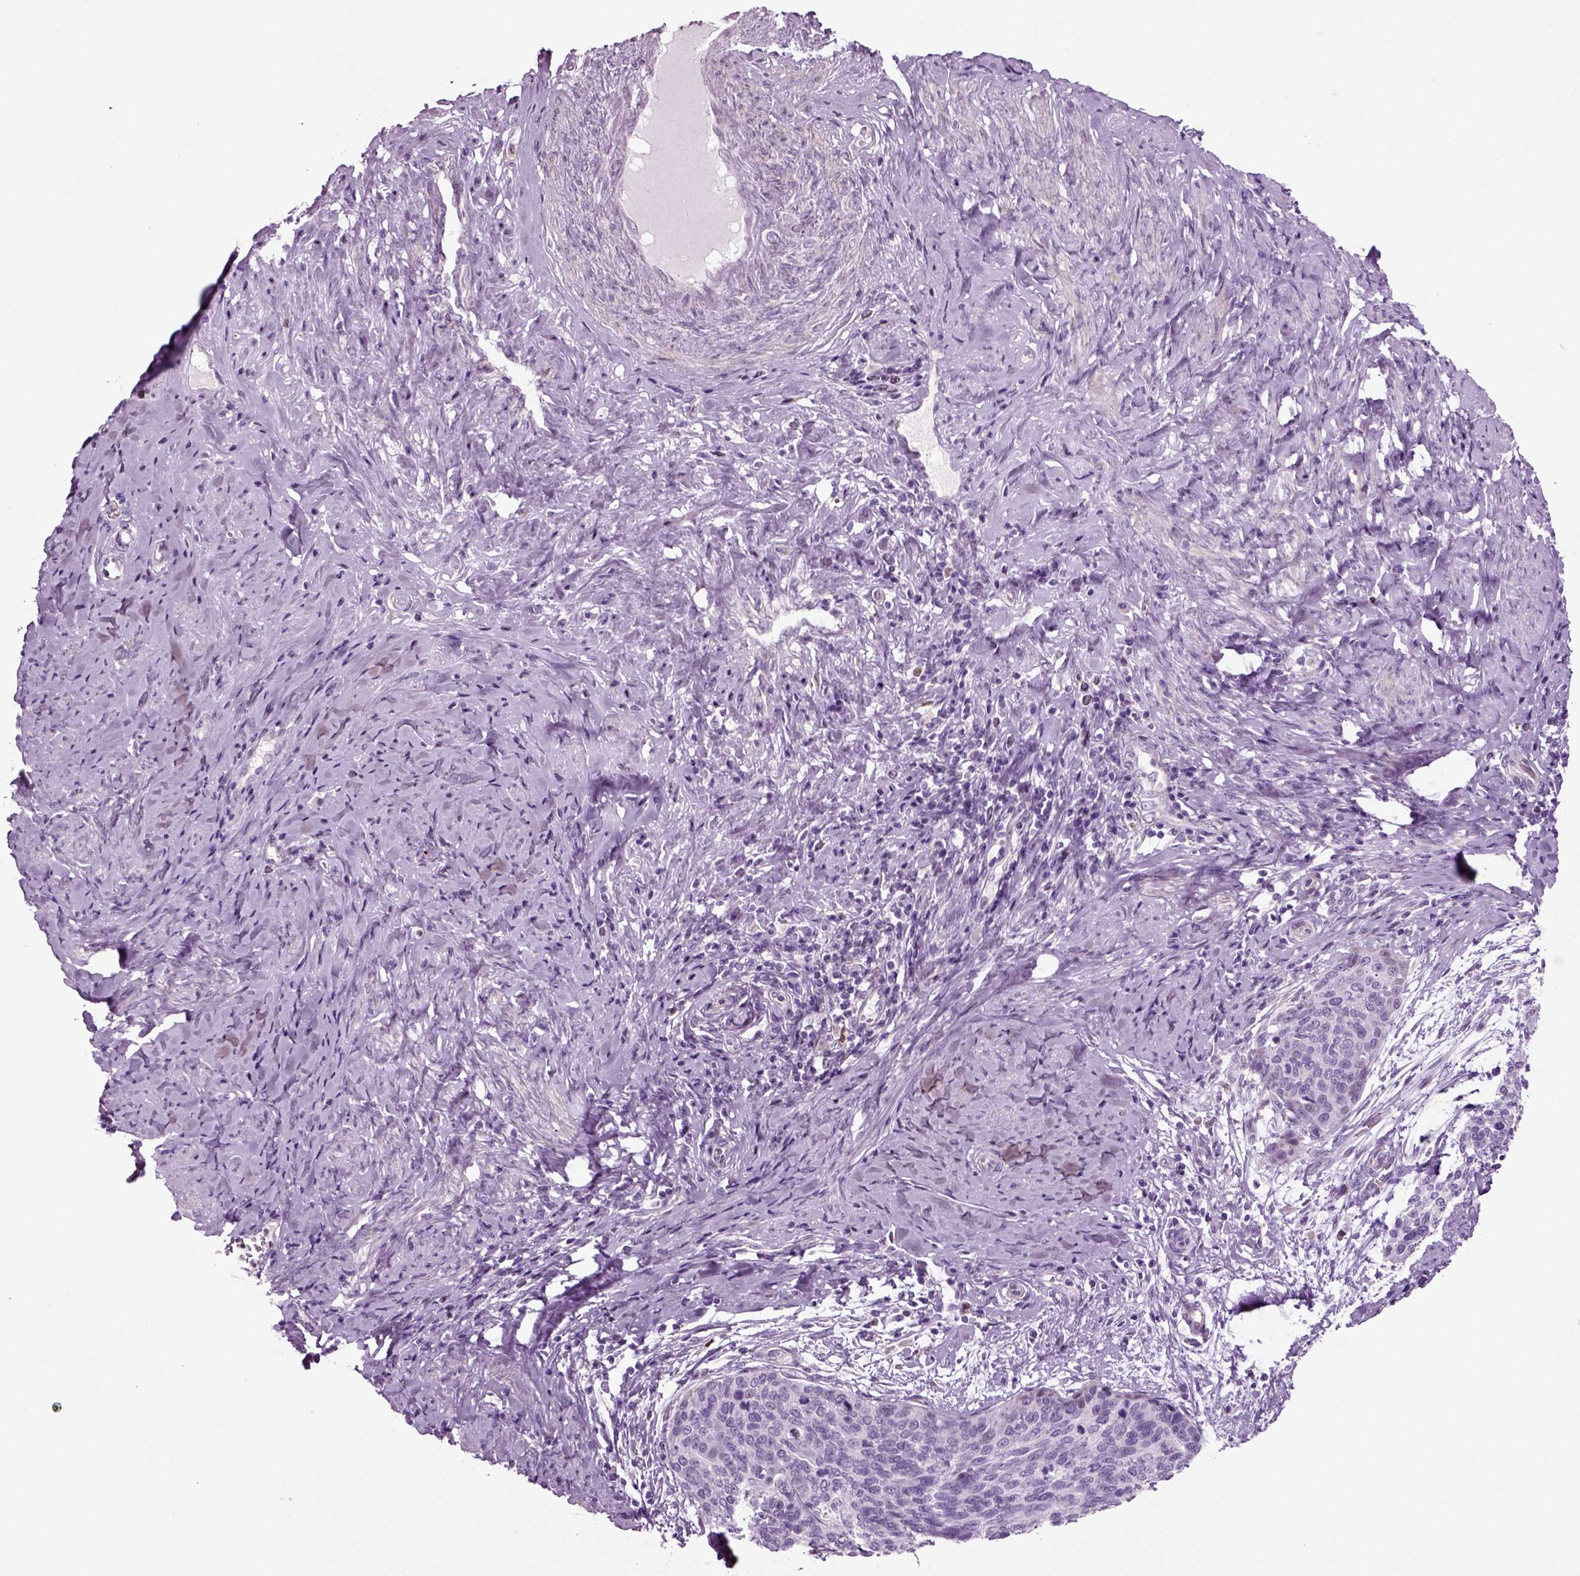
{"staining": {"intensity": "negative", "quantity": "none", "location": "none"}, "tissue": "cervical cancer", "cell_type": "Tumor cells", "image_type": "cancer", "snomed": [{"axis": "morphology", "description": "Squamous cell carcinoma, NOS"}, {"axis": "topography", "description": "Cervix"}], "caption": "Photomicrograph shows no protein positivity in tumor cells of cervical cancer tissue.", "gene": "ARID3A", "patient": {"sex": "female", "age": 69}}